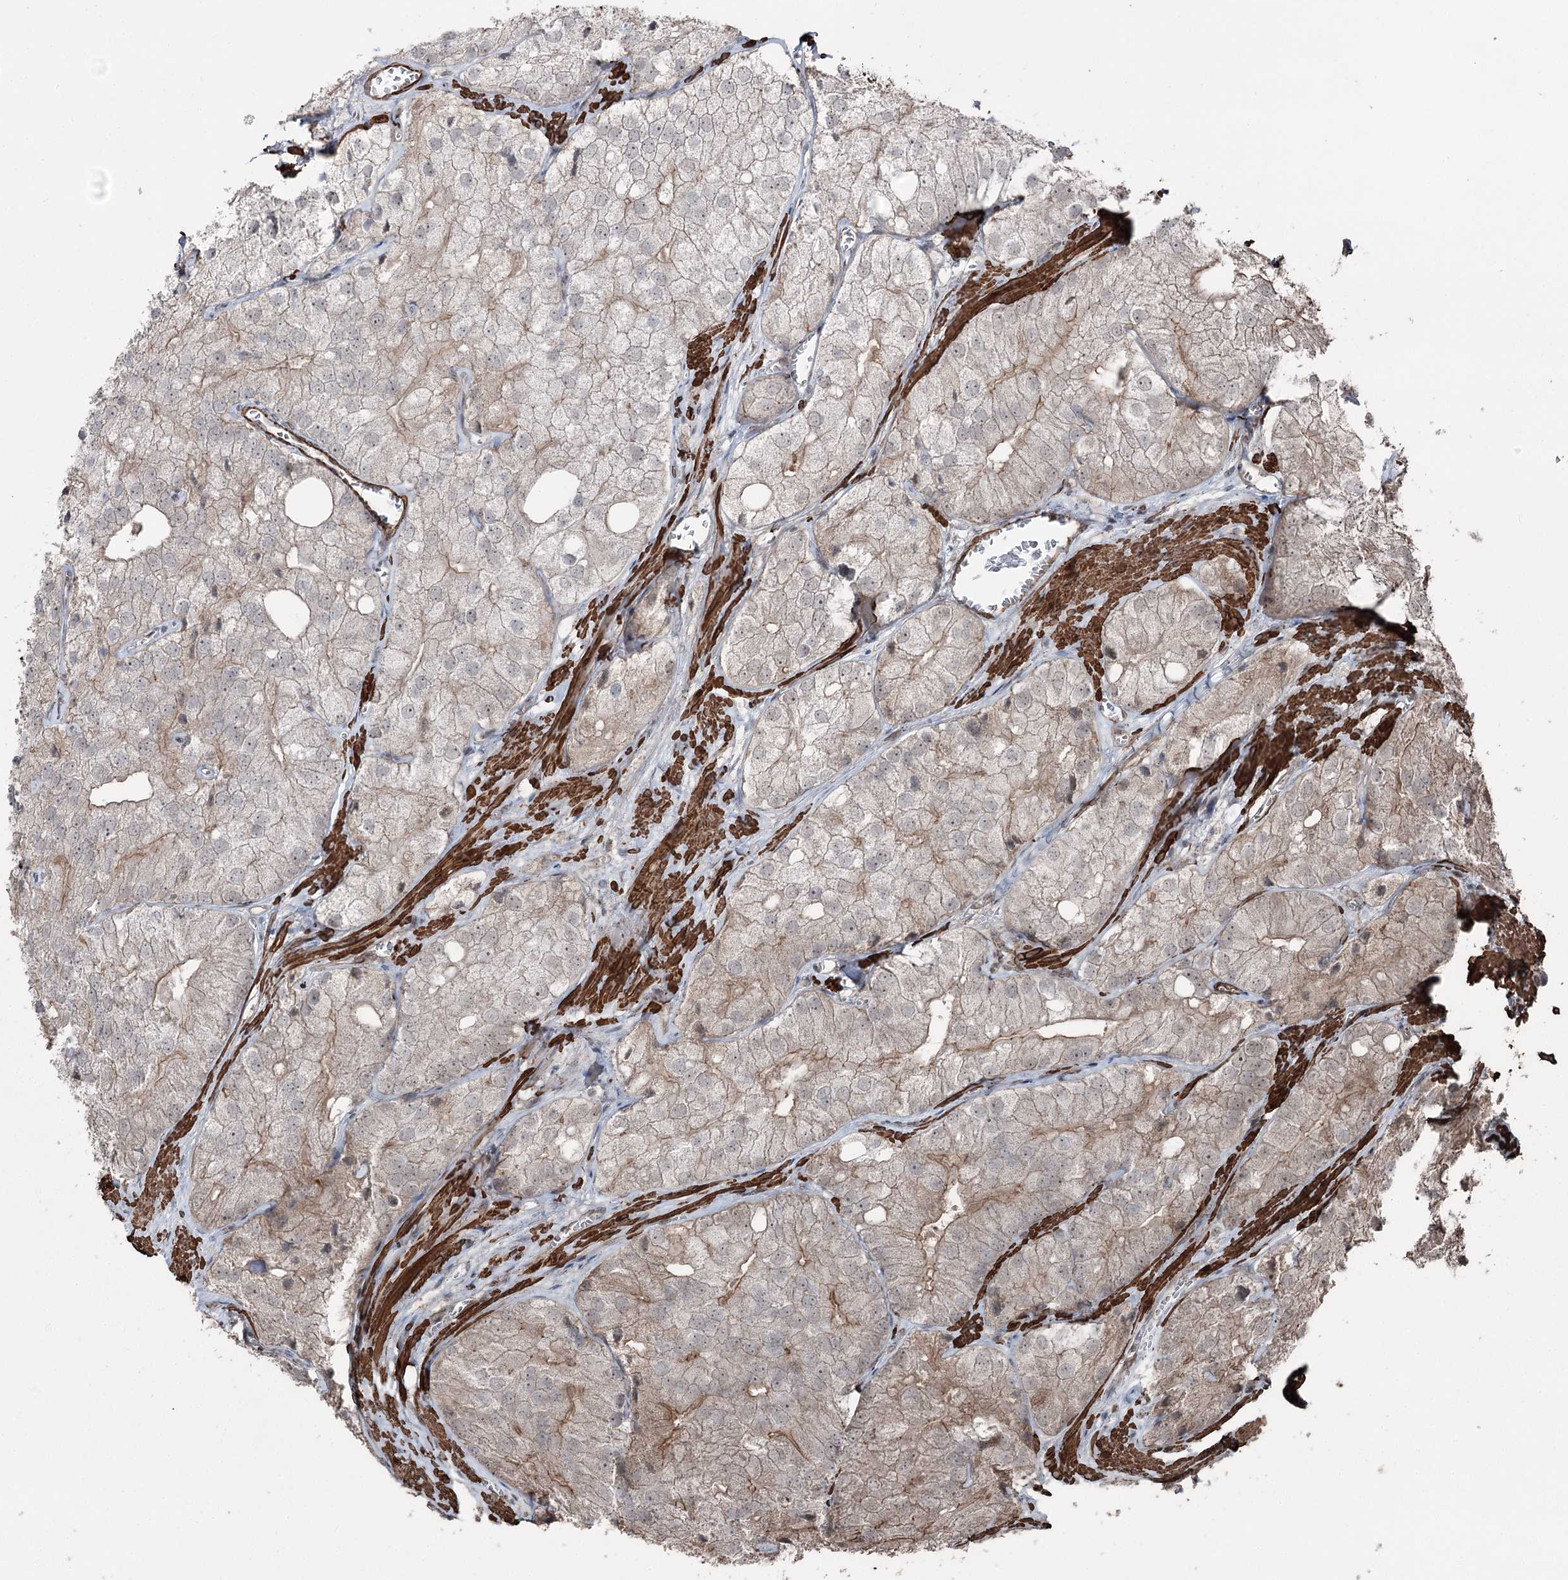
{"staining": {"intensity": "weak", "quantity": "25%-75%", "location": "cytoplasmic/membranous"}, "tissue": "prostate cancer", "cell_type": "Tumor cells", "image_type": "cancer", "snomed": [{"axis": "morphology", "description": "Adenocarcinoma, Low grade"}, {"axis": "topography", "description": "Prostate"}], "caption": "This micrograph reveals immunohistochemistry (IHC) staining of prostate cancer (low-grade adenocarcinoma), with low weak cytoplasmic/membranous positivity in about 25%-75% of tumor cells.", "gene": "CCDC82", "patient": {"sex": "male", "age": 69}}